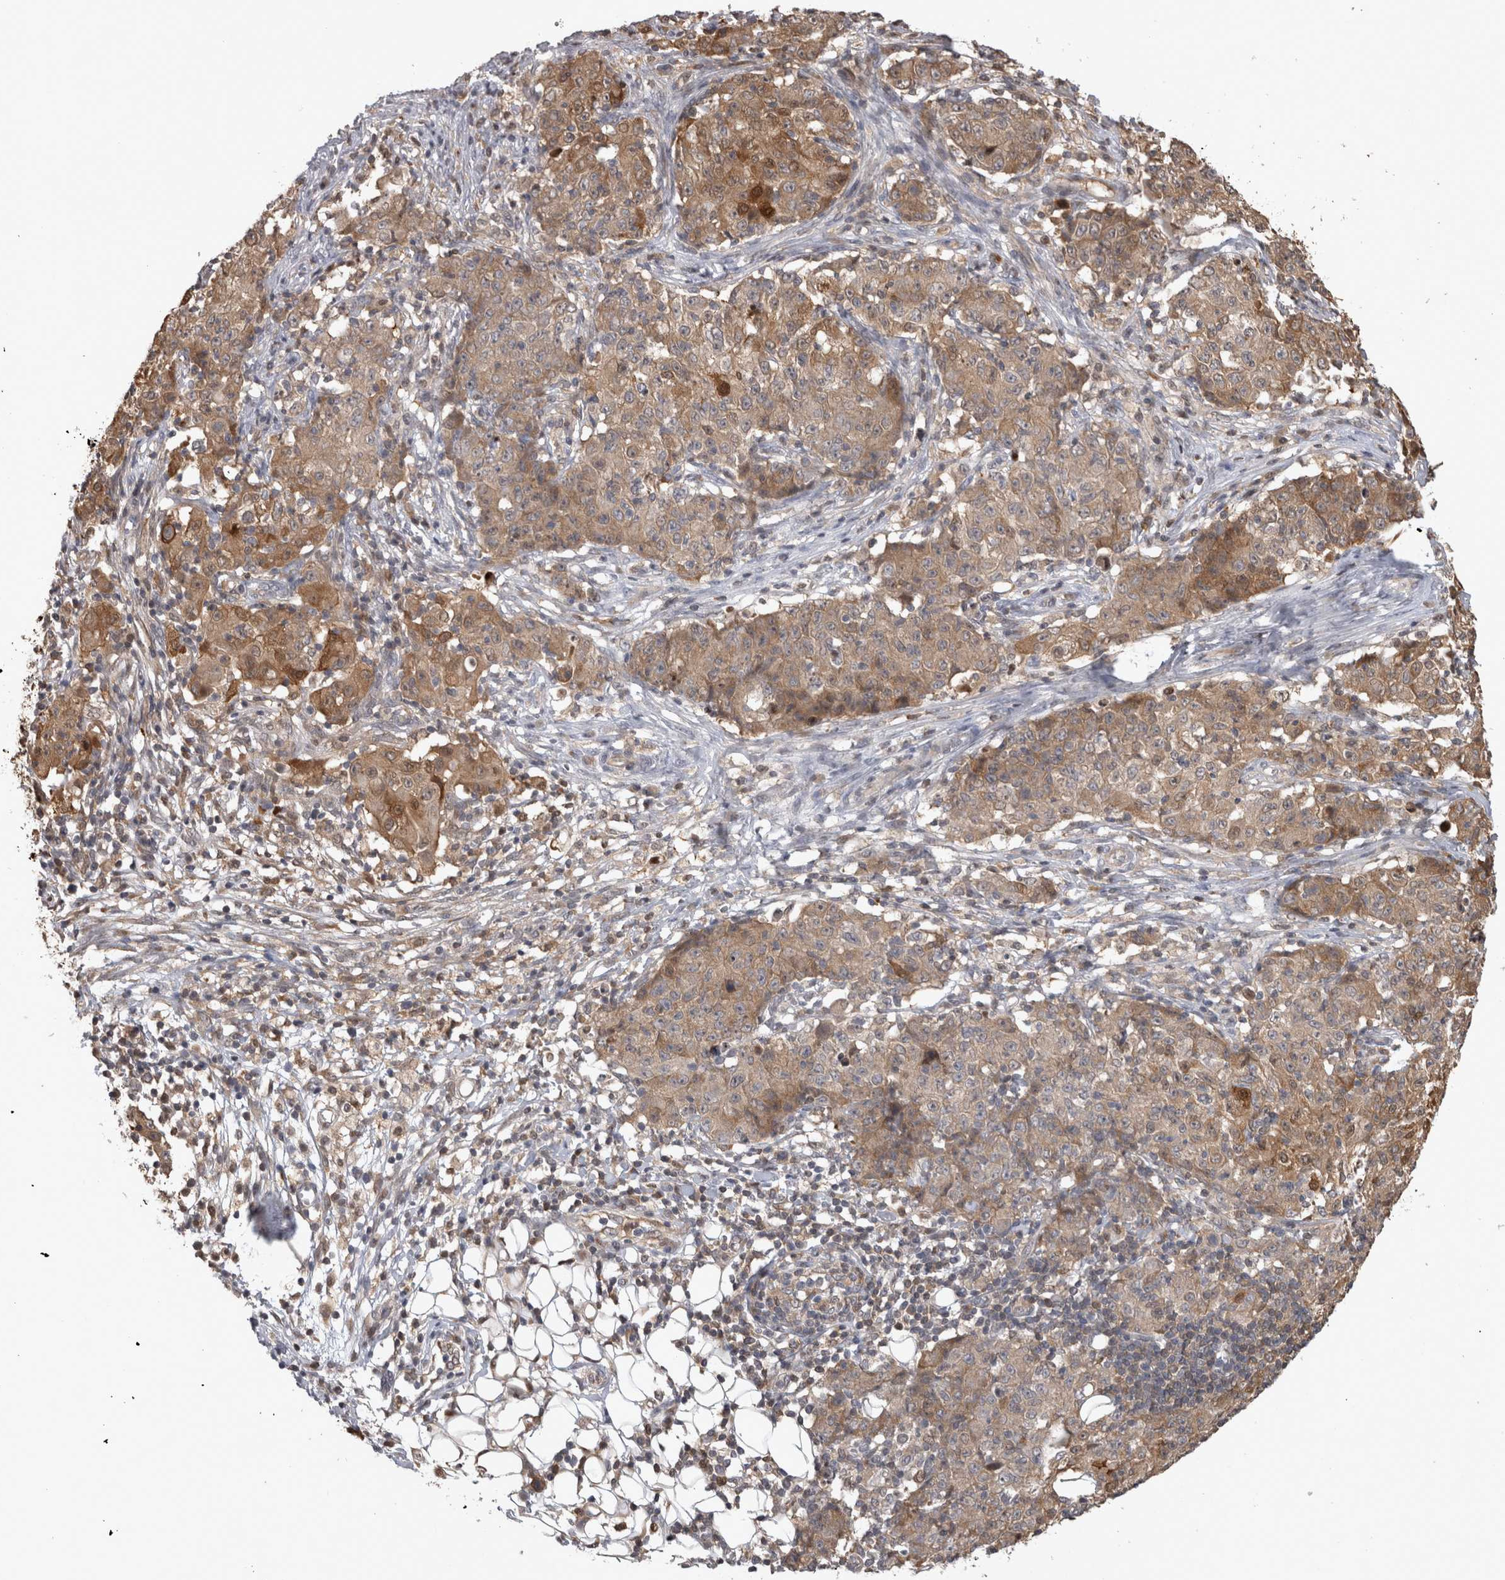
{"staining": {"intensity": "moderate", "quantity": ">75%", "location": "cytoplasmic/membranous"}, "tissue": "ovarian cancer", "cell_type": "Tumor cells", "image_type": "cancer", "snomed": [{"axis": "morphology", "description": "Carcinoma, endometroid"}, {"axis": "topography", "description": "Ovary"}], "caption": "Immunohistochemistry (IHC) (DAB) staining of human ovarian cancer displays moderate cytoplasmic/membranous protein positivity in approximately >75% of tumor cells. Ihc stains the protein of interest in brown and the nuclei are stained blue.", "gene": "USH1G", "patient": {"sex": "female", "age": 42}}